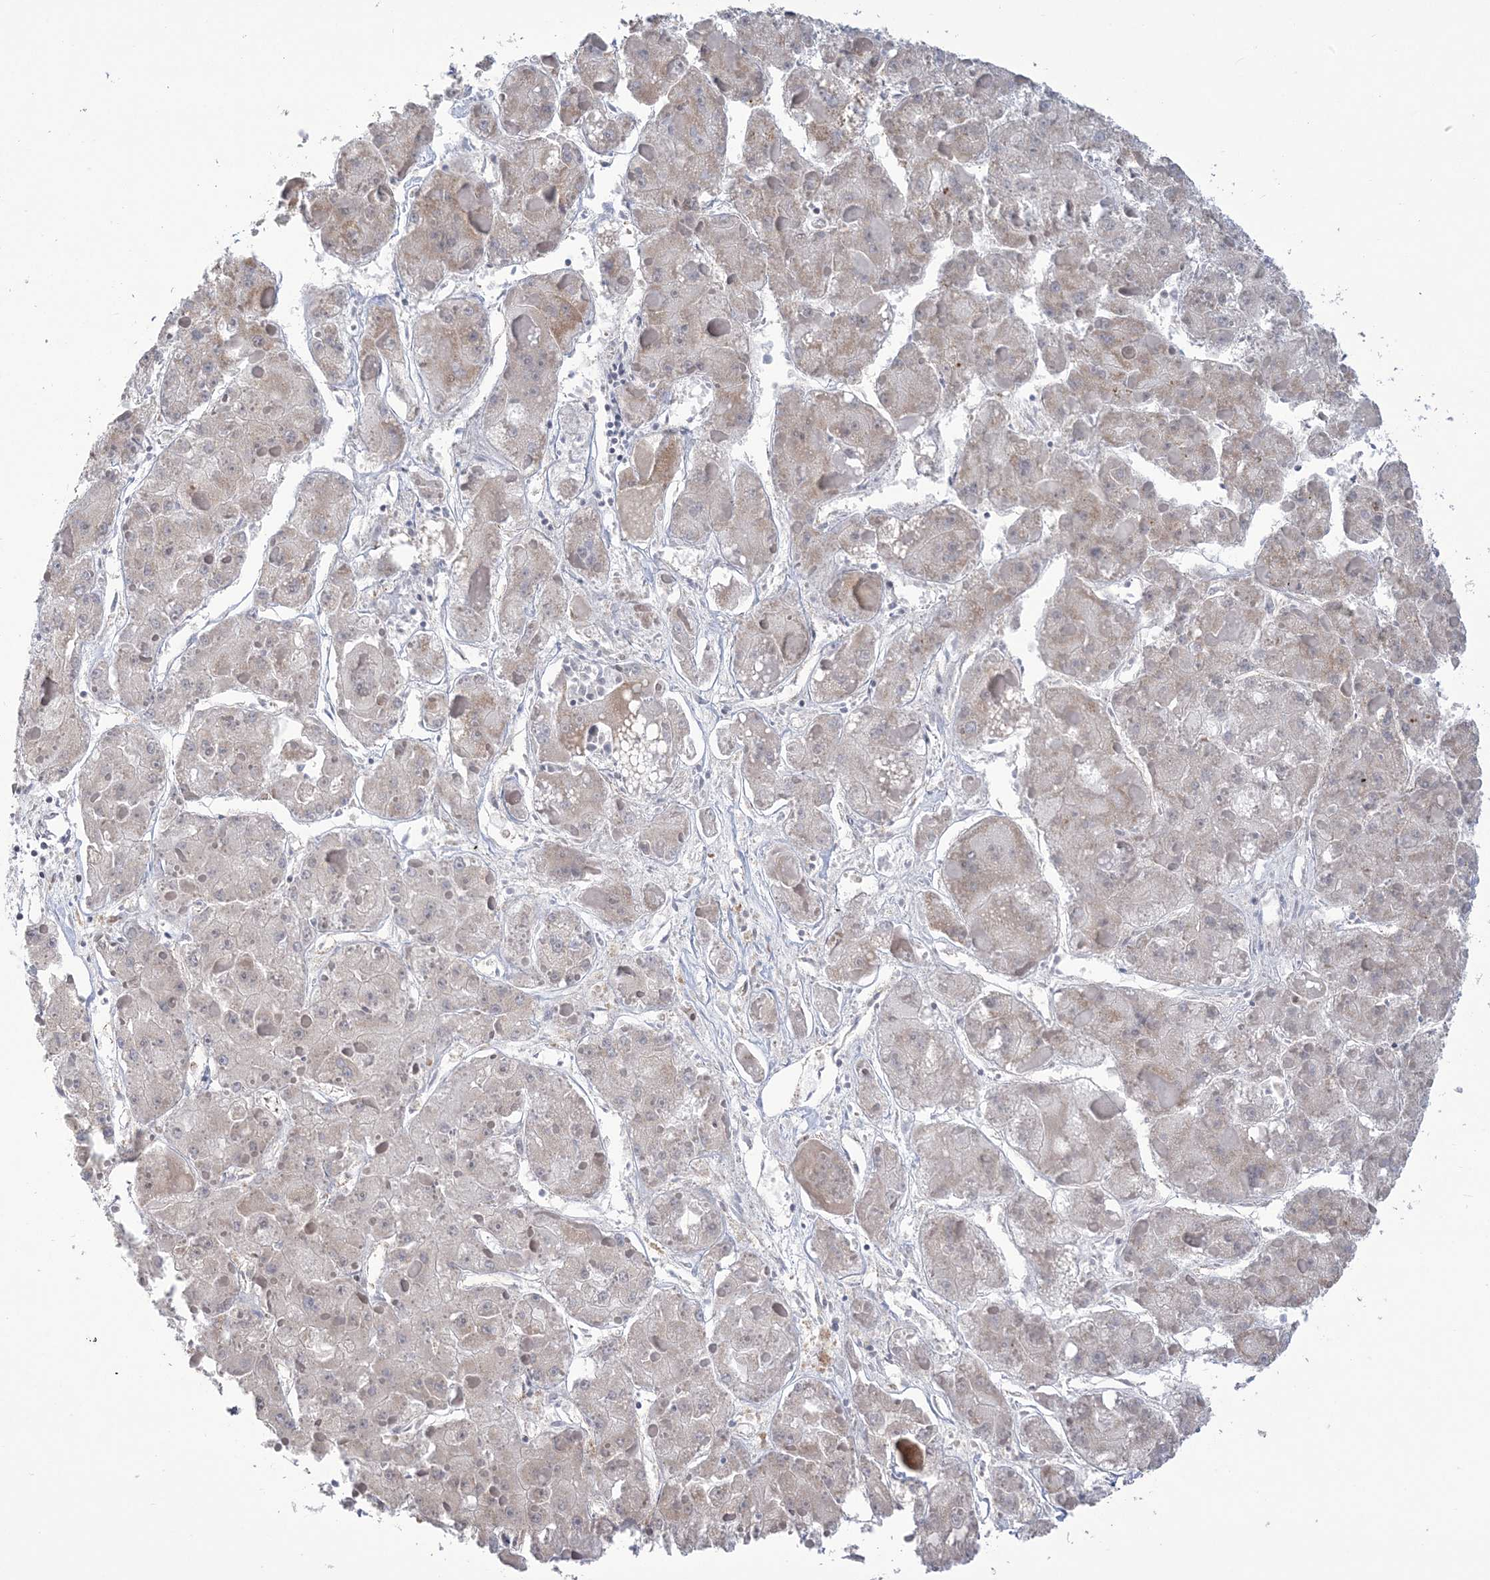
{"staining": {"intensity": "negative", "quantity": "none", "location": "none"}, "tissue": "liver cancer", "cell_type": "Tumor cells", "image_type": "cancer", "snomed": [{"axis": "morphology", "description": "Carcinoma, Hepatocellular, NOS"}, {"axis": "topography", "description": "Liver"}], "caption": "This micrograph is of hepatocellular carcinoma (liver) stained with immunohistochemistry to label a protein in brown with the nuclei are counter-stained blue. There is no staining in tumor cells.", "gene": "FARSB", "patient": {"sex": "female", "age": 73}}